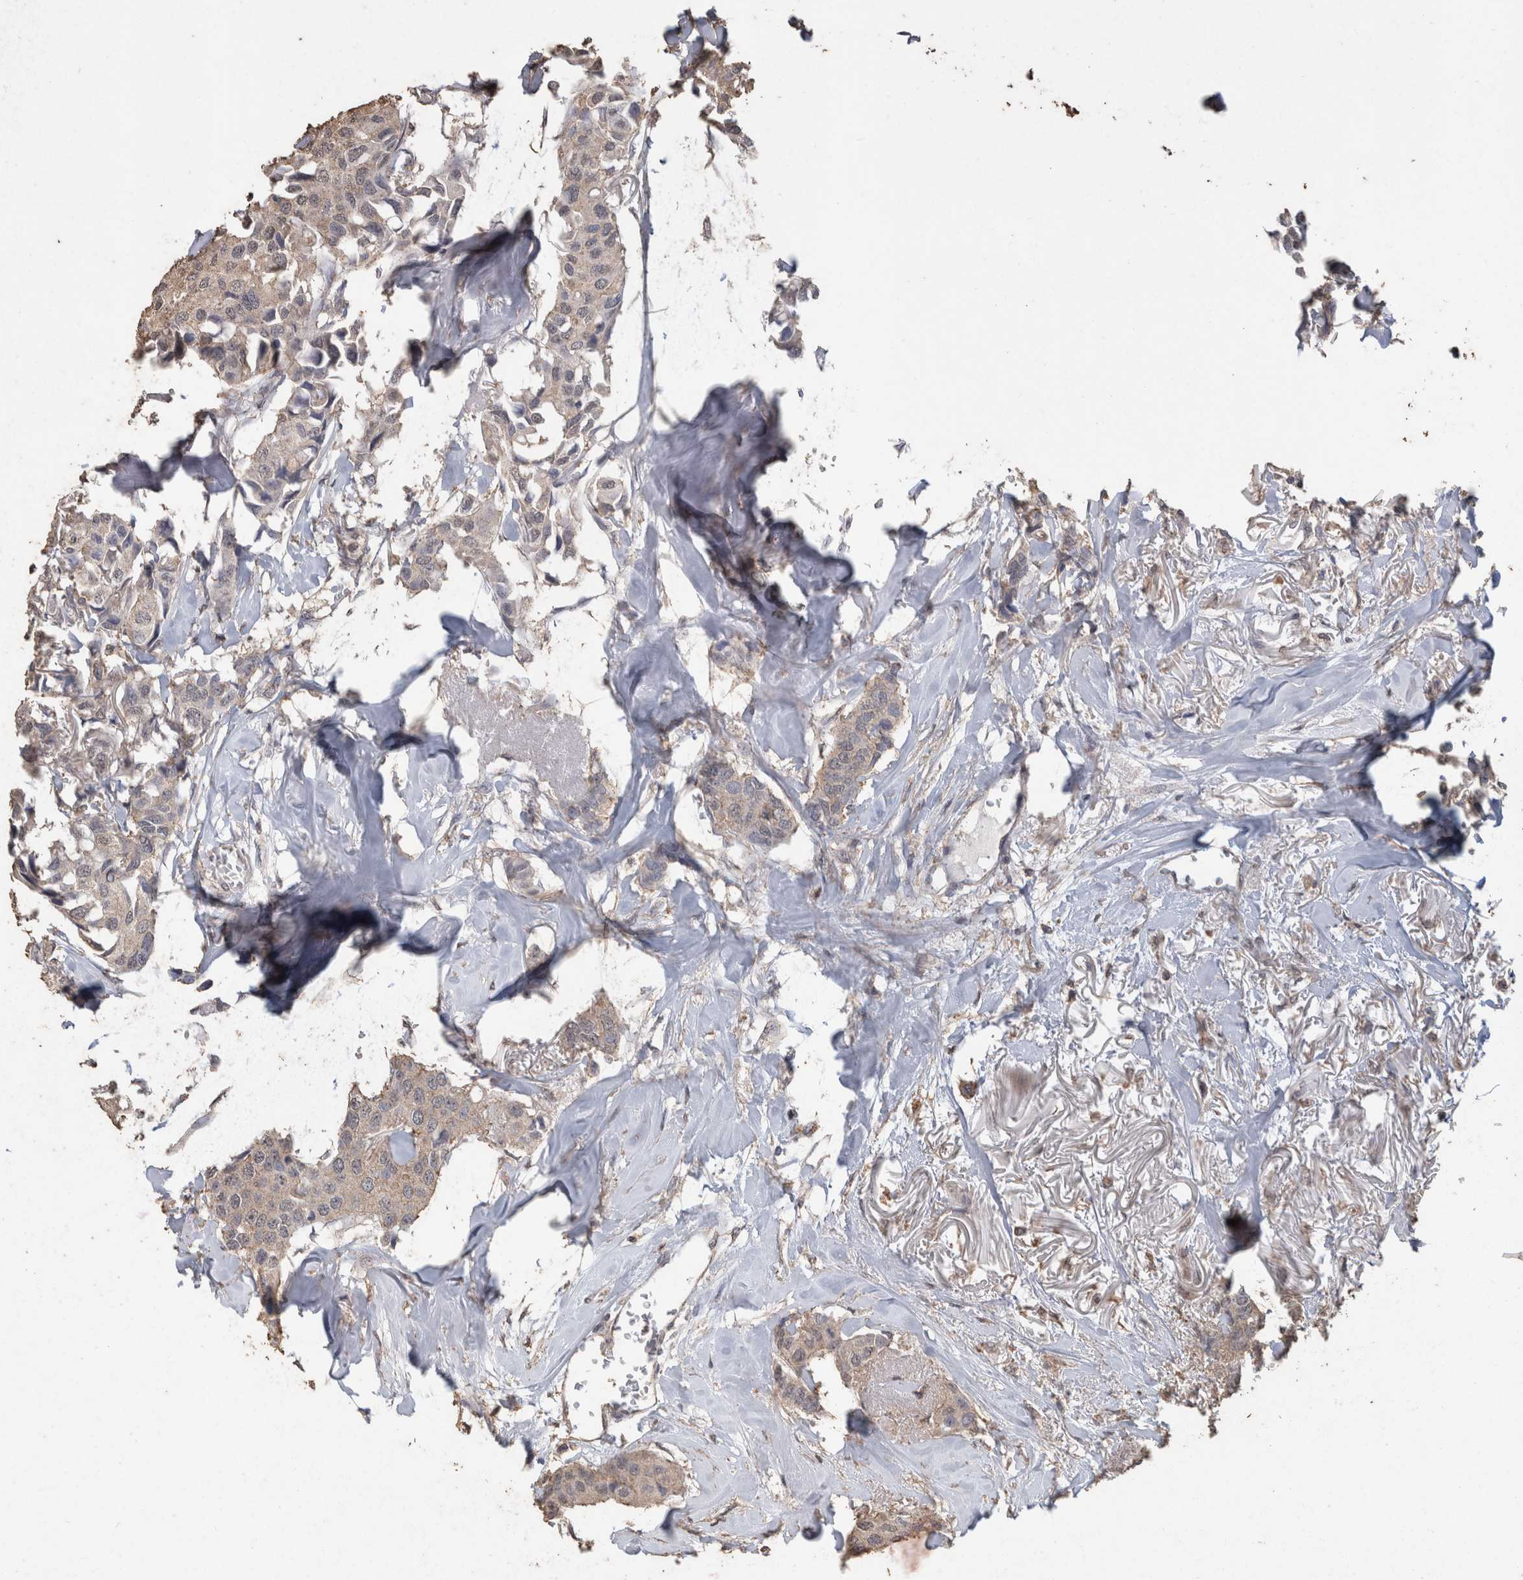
{"staining": {"intensity": "weak", "quantity": "<25%", "location": "cytoplasmic/membranous"}, "tissue": "breast cancer", "cell_type": "Tumor cells", "image_type": "cancer", "snomed": [{"axis": "morphology", "description": "Duct carcinoma"}, {"axis": "topography", "description": "Breast"}], "caption": "Protein analysis of breast intraductal carcinoma exhibits no significant expression in tumor cells.", "gene": "CX3CL1", "patient": {"sex": "female", "age": 80}}